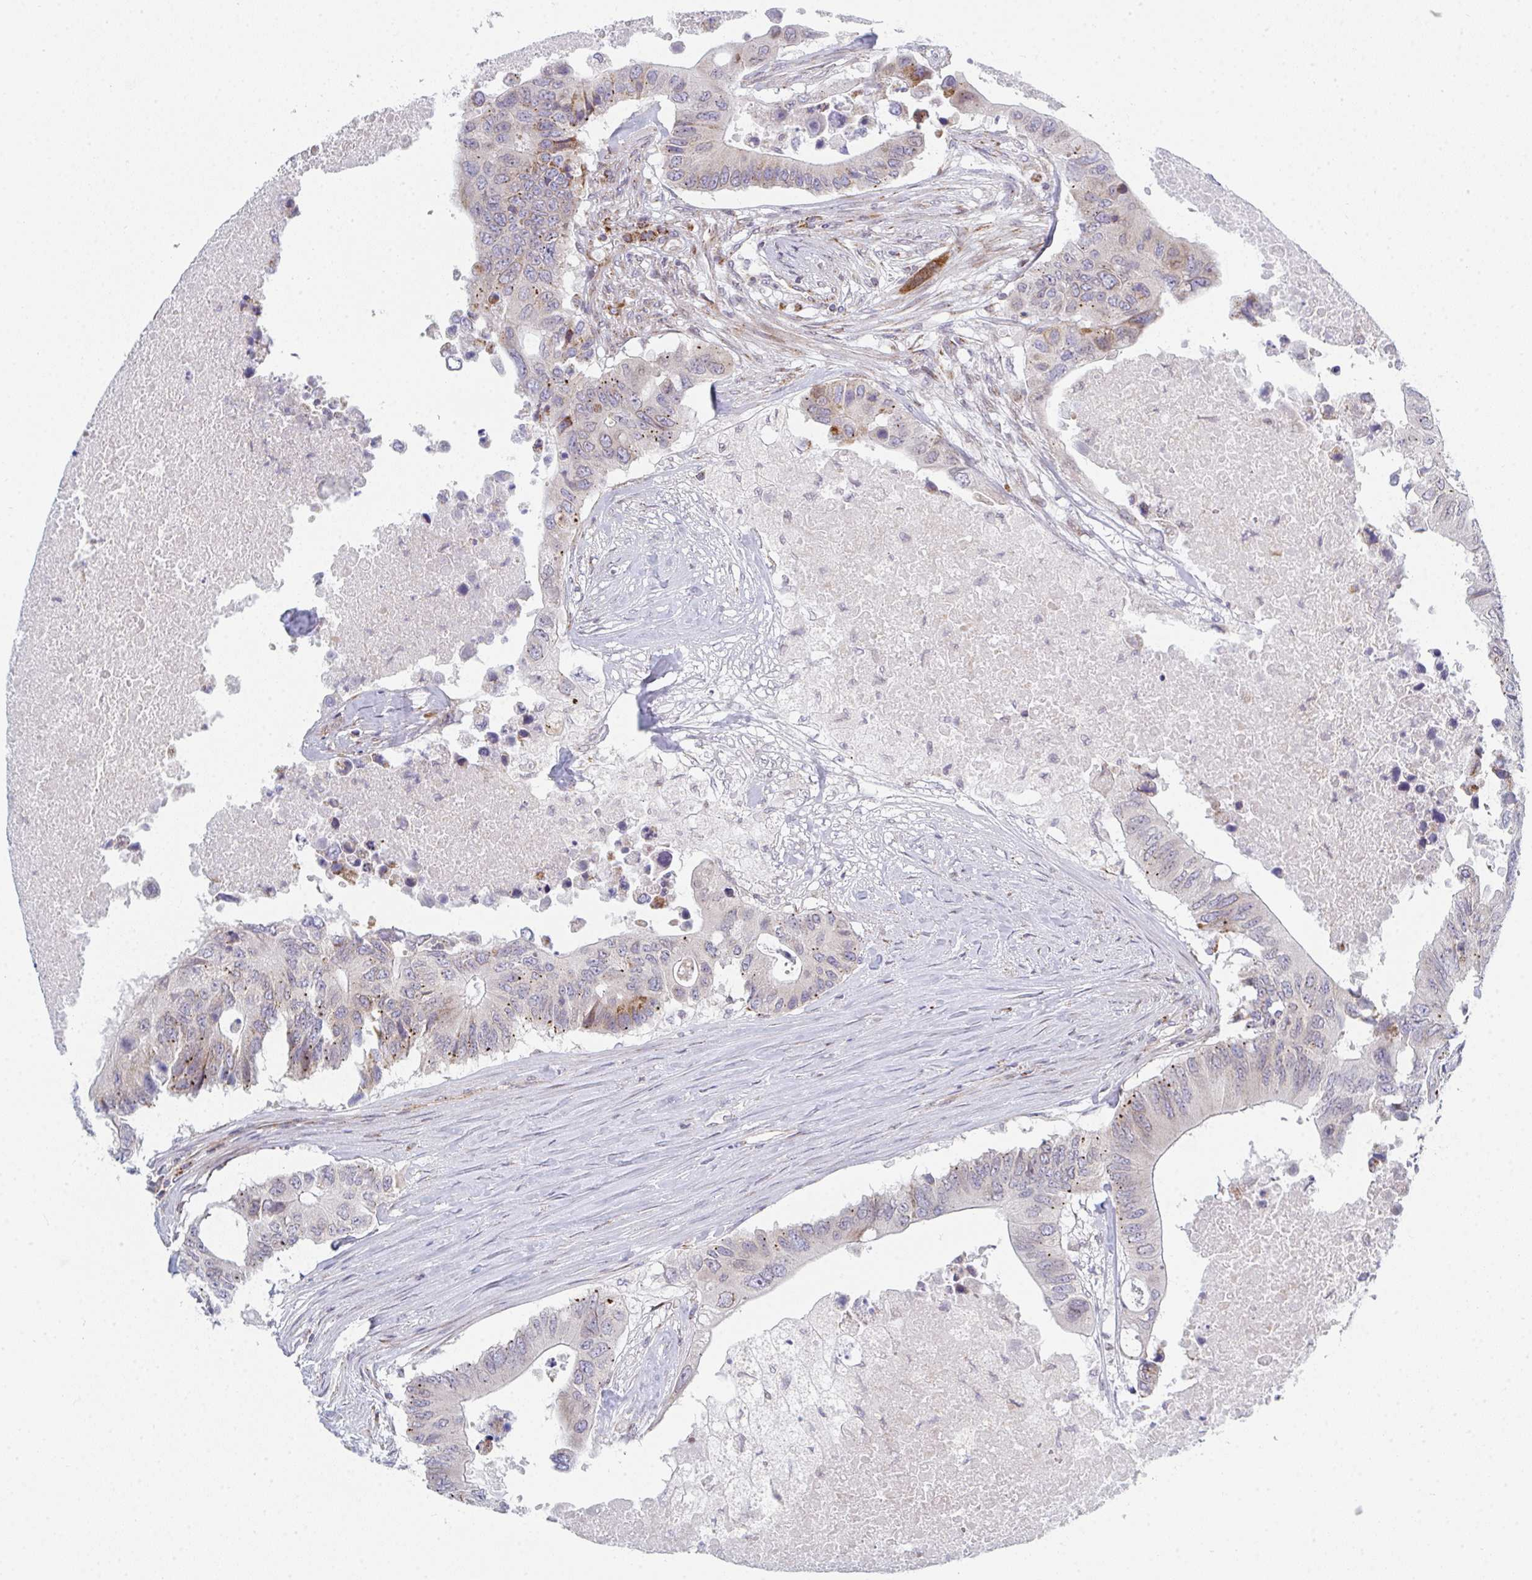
{"staining": {"intensity": "weak", "quantity": "<25%", "location": "cytoplasmic/membranous"}, "tissue": "colorectal cancer", "cell_type": "Tumor cells", "image_type": "cancer", "snomed": [{"axis": "morphology", "description": "Adenocarcinoma, NOS"}, {"axis": "topography", "description": "Colon"}], "caption": "Adenocarcinoma (colorectal) was stained to show a protein in brown. There is no significant positivity in tumor cells.", "gene": "PRKCH", "patient": {"sex": "male", "age": 71}}